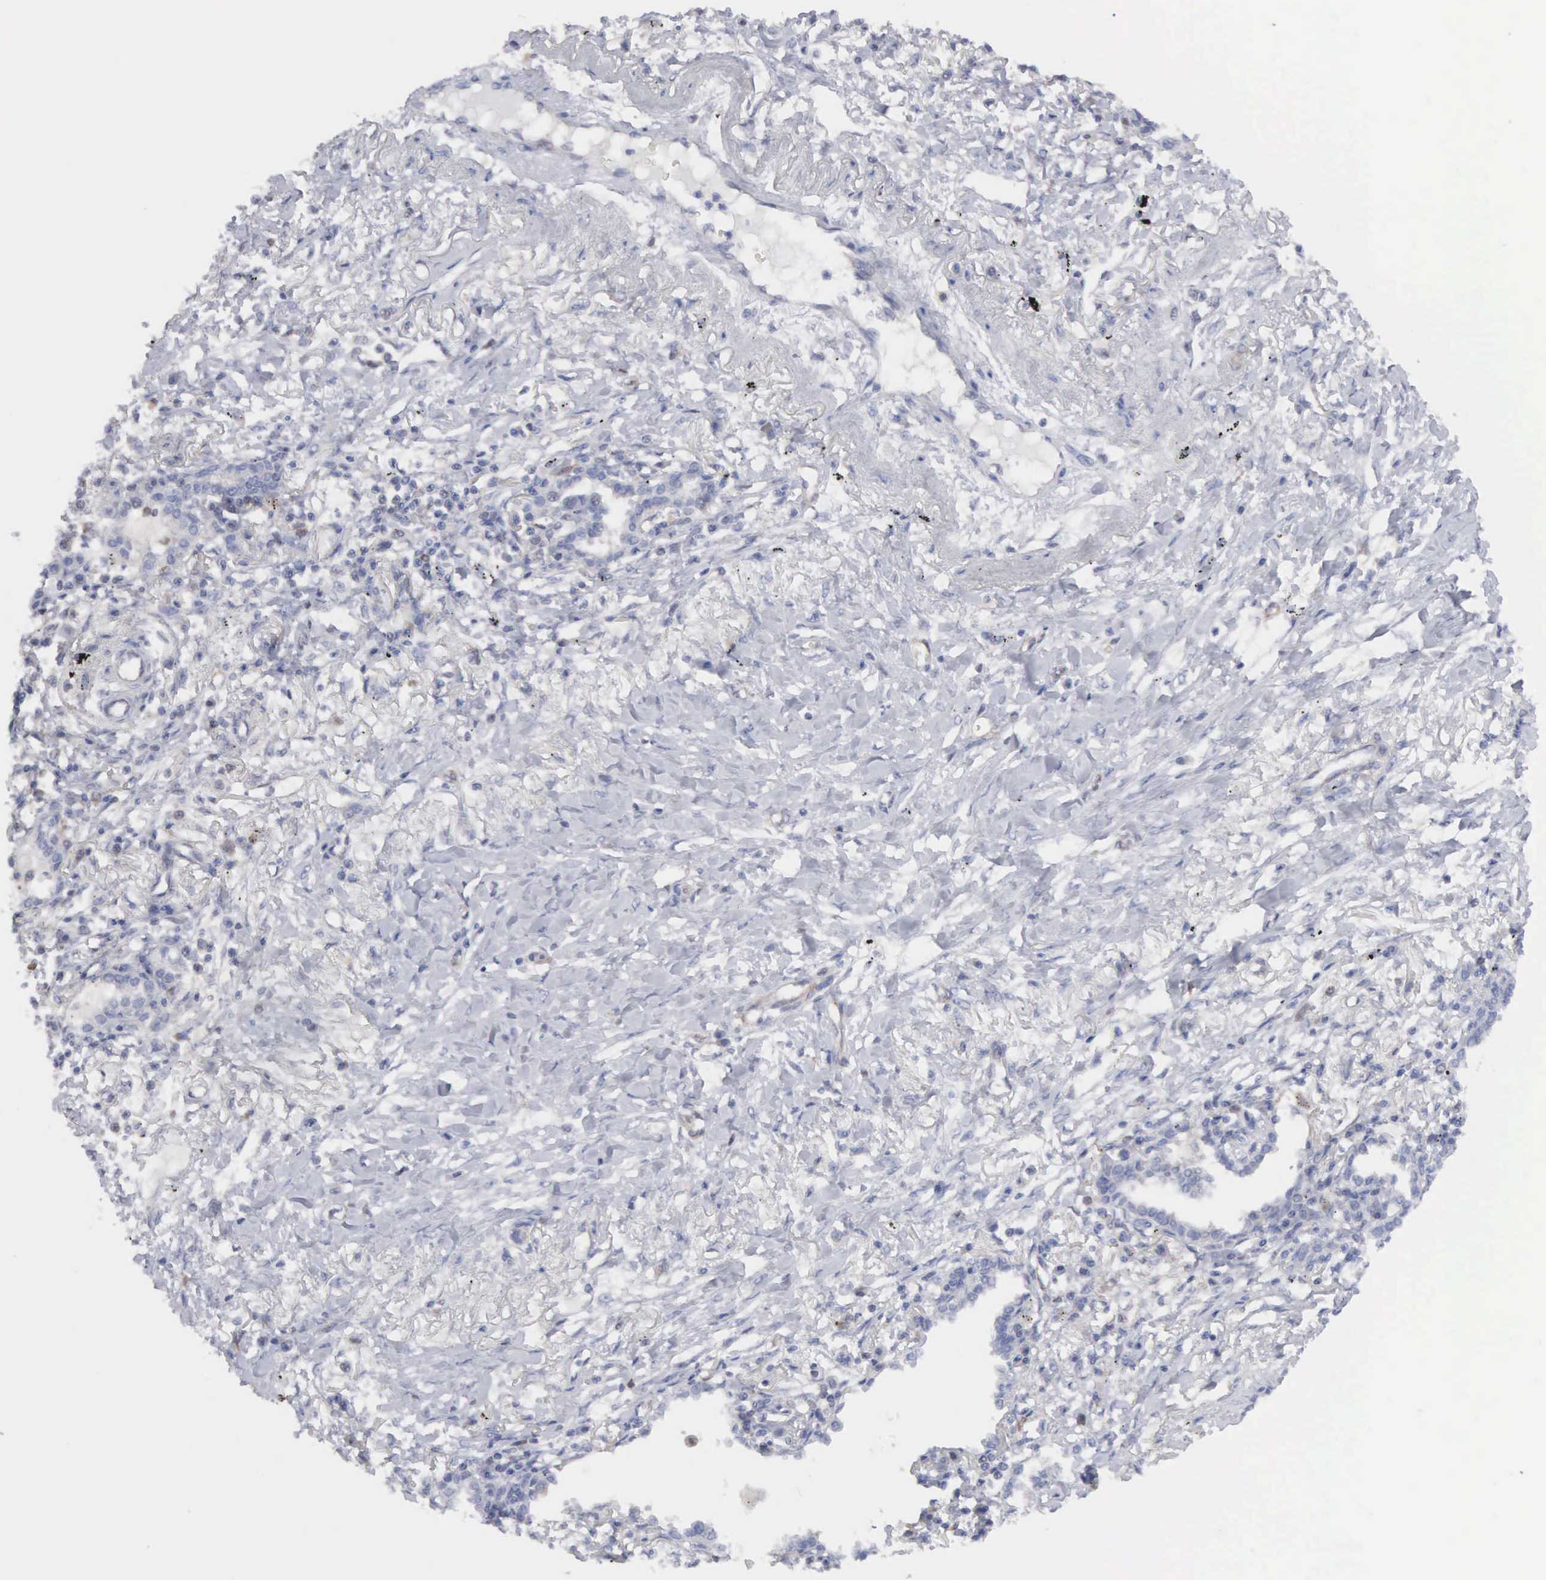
{"staining": {"intensity": "negative", "quantity": "none", "location": "none"}, "tissue": "lung cancer", "cell_type": "Tumor cells", "image_type": "cancer", "snomed": [{"axis": "morphology", "description": "Adenocarcinoma, NOS"}, {"axis": "topography", "description": "Lung"}], "caption": "An immunohistochemistry (IHC) image of lung adenocarcinoma is shown. There is no staining in tumor cells of lung adenocarcinoma.", "gene": "MTHFD1", "patient": {"sex": "male", "age": 60}}